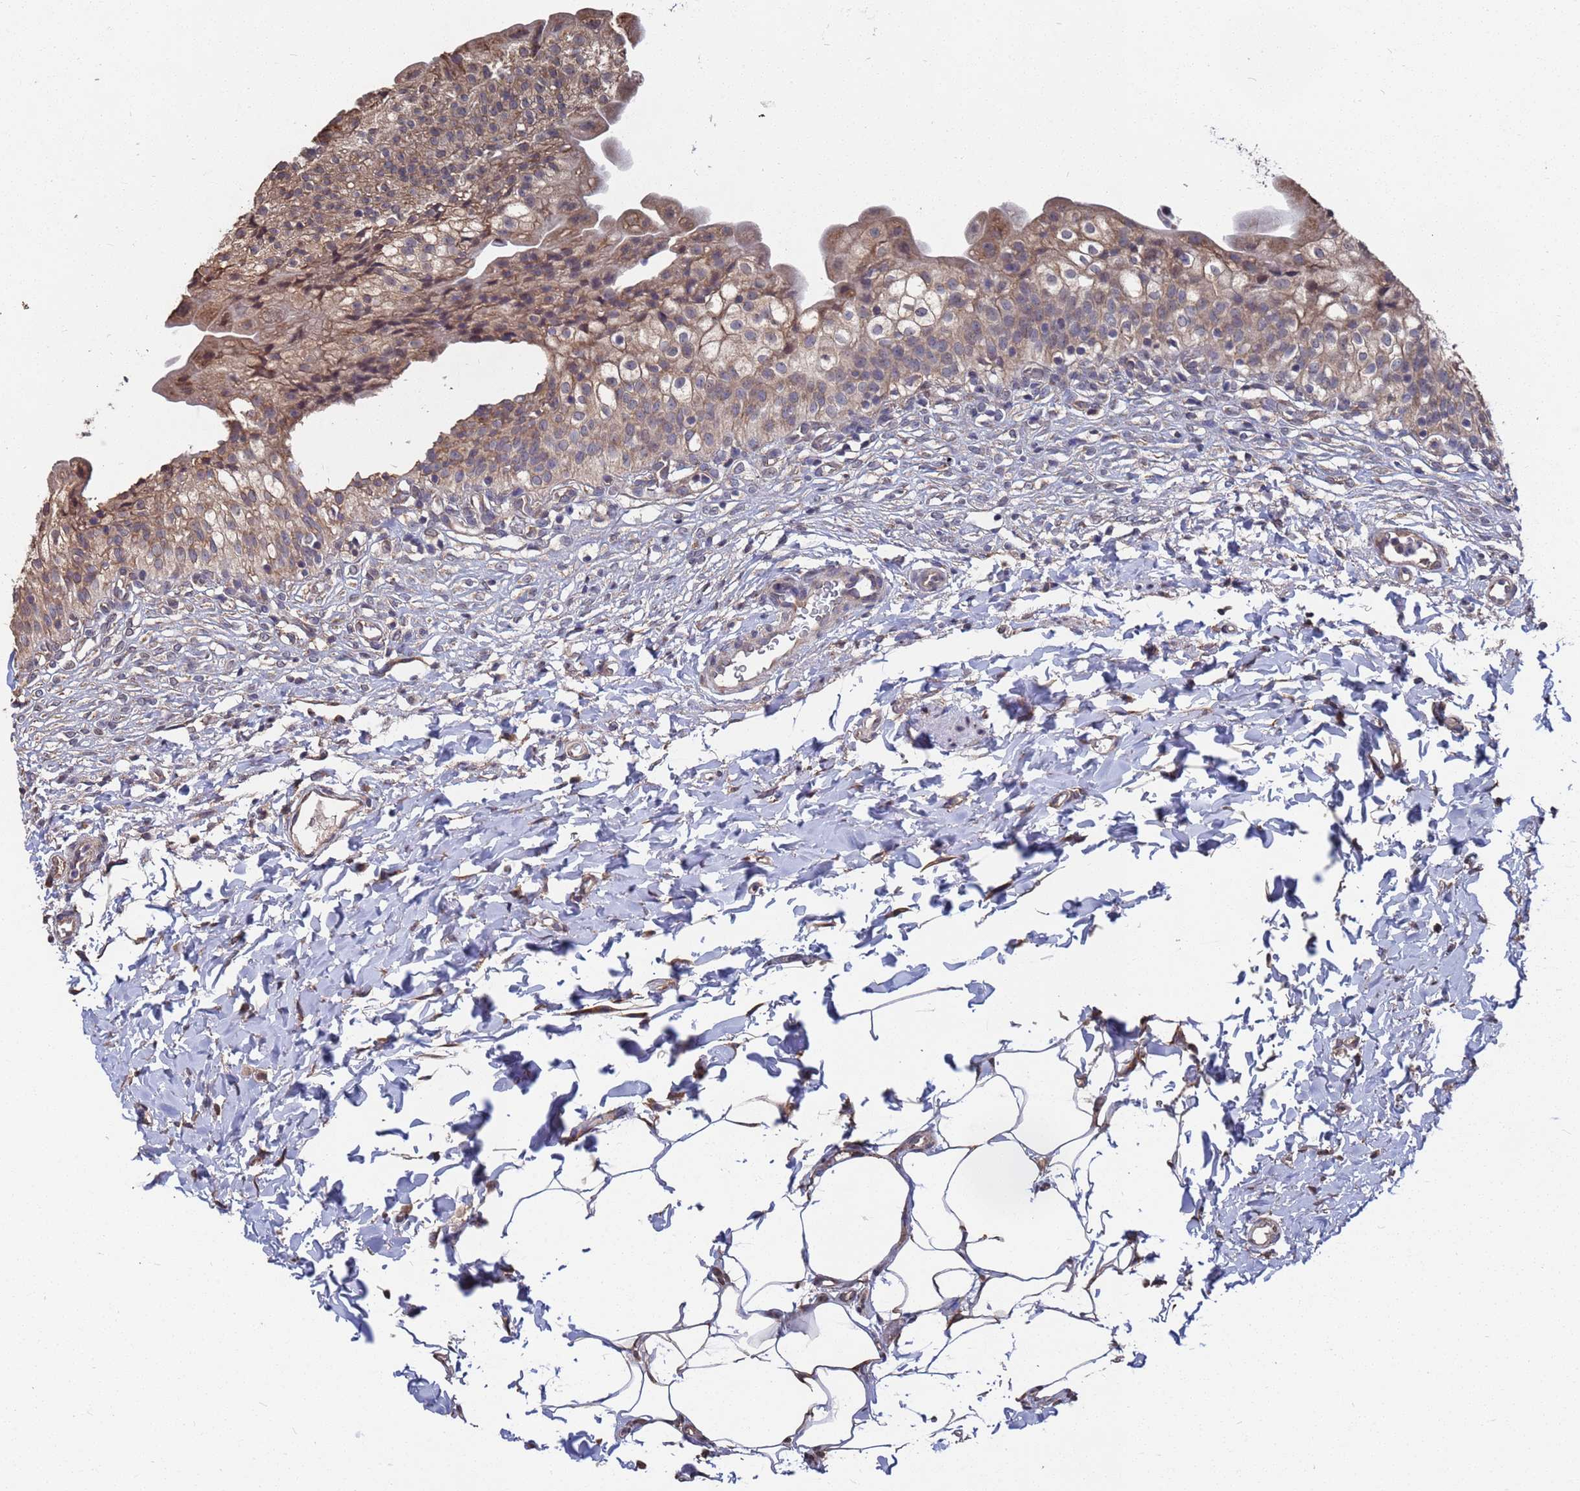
{"staining": {"intensity": "moderate", "quantity": ">75%", "location": "cytoplasmic/membranous"}, "tissue": "urinary bladder", "cell_type": "Urothelial cells", "image_type": "normal", "snomed": [{"axis": "morphology", "description": "Normal tissue, NOS"}, {"axis": "topography", "description": "Urinary bladder"}], "caption": "Protein expression analysis of normal urinary bladder demonstrates moderate cytoplasmic/membranous staining in about >75% of urothelial cells.", "gene": "CFAP119", "patient": {"sex": "male", "age": 55}}